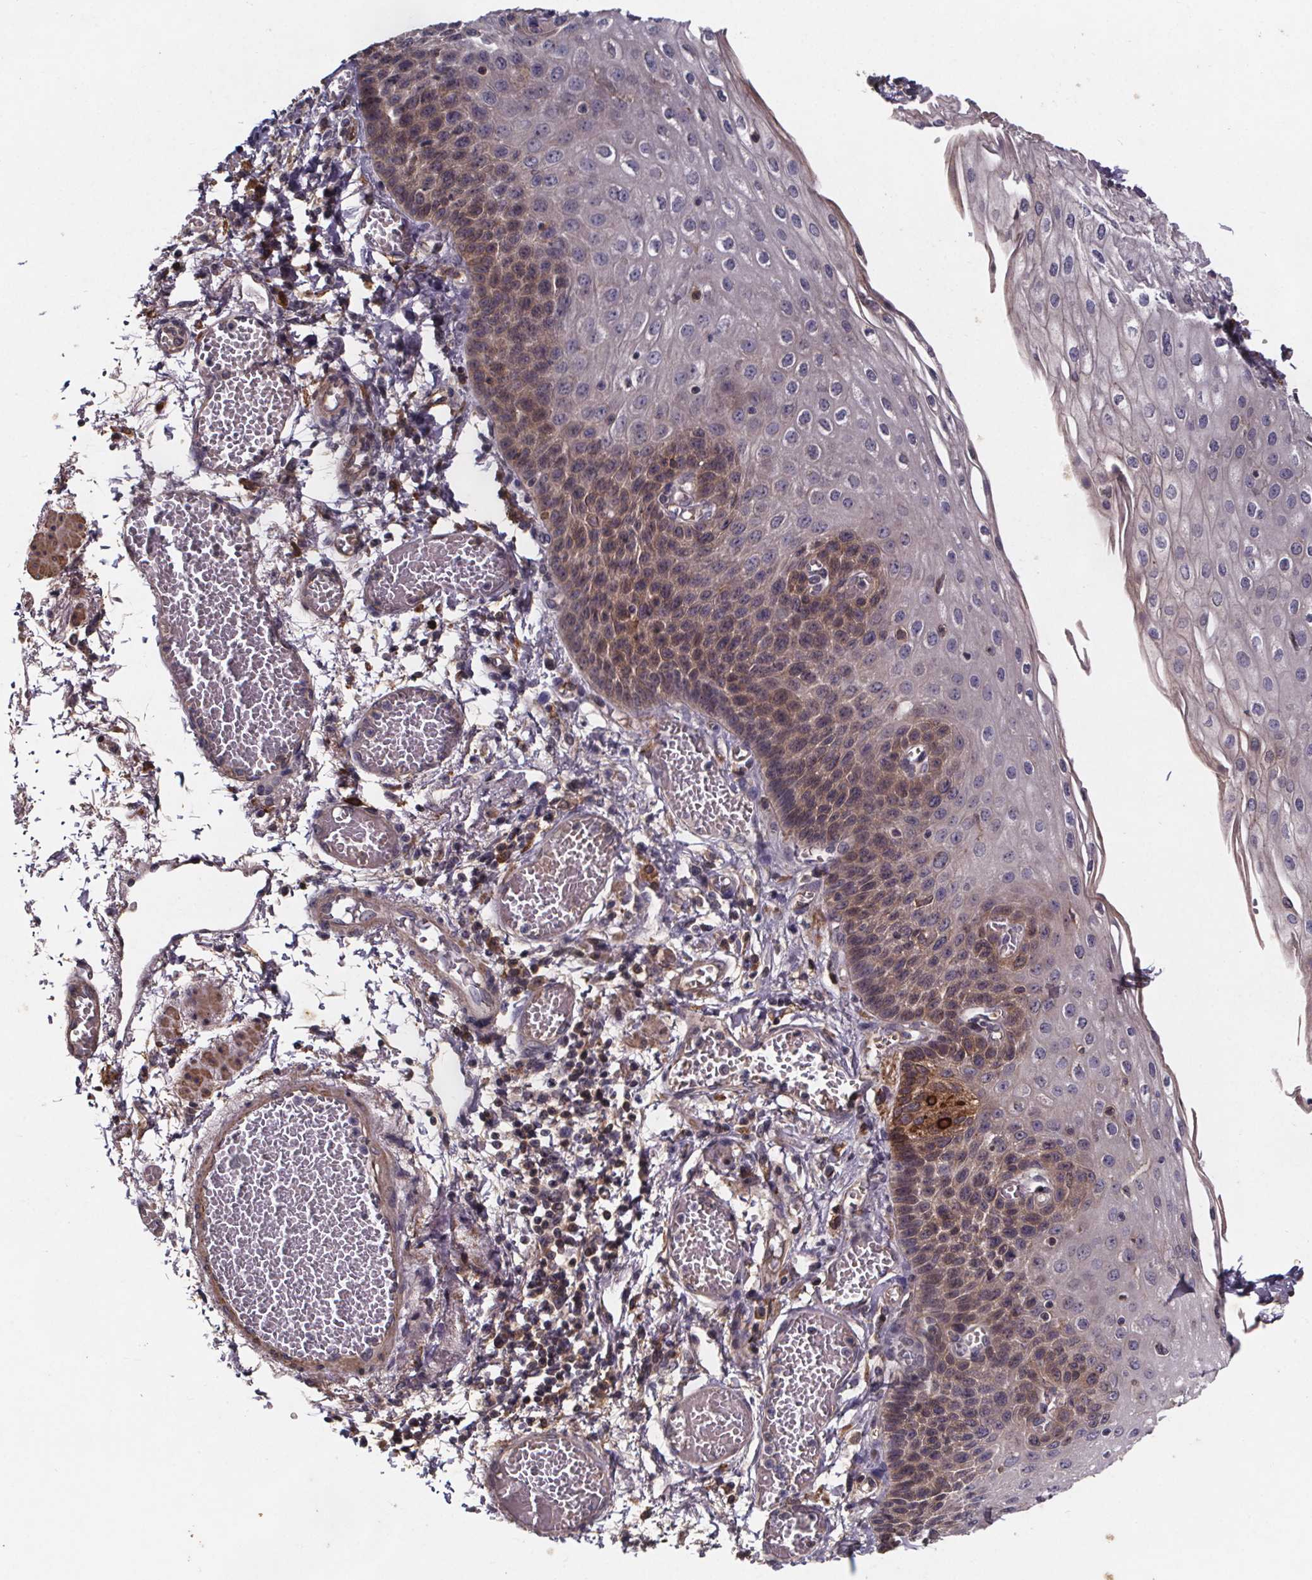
{"staining": {"intensity": "weak", "quantity": "25%-75%", "location": "cytoplasmic/membranous"}, "tissue": "esophagus", "cell_type": "Squamous epithelial cells", "image_type": "normal", "snomed": [{"axis": "morphology", "description": "Normal tissue, NOS"}, {"axis": "morphology", "description": "Adenocarcinoma, NOS"}, {"axis": "topography", "description": "Esophagus"}], "caption": "This histopathology image exhibits normal esophagus stained with IHC to label a protein in brown. The cytoplasmic/membranous of squamous epithelial cells show weak positivity for the protein. Nuclei are counter-stained blue.", "gene": "FASTKD3", "patient": {"sex": "male", "age": 81}}